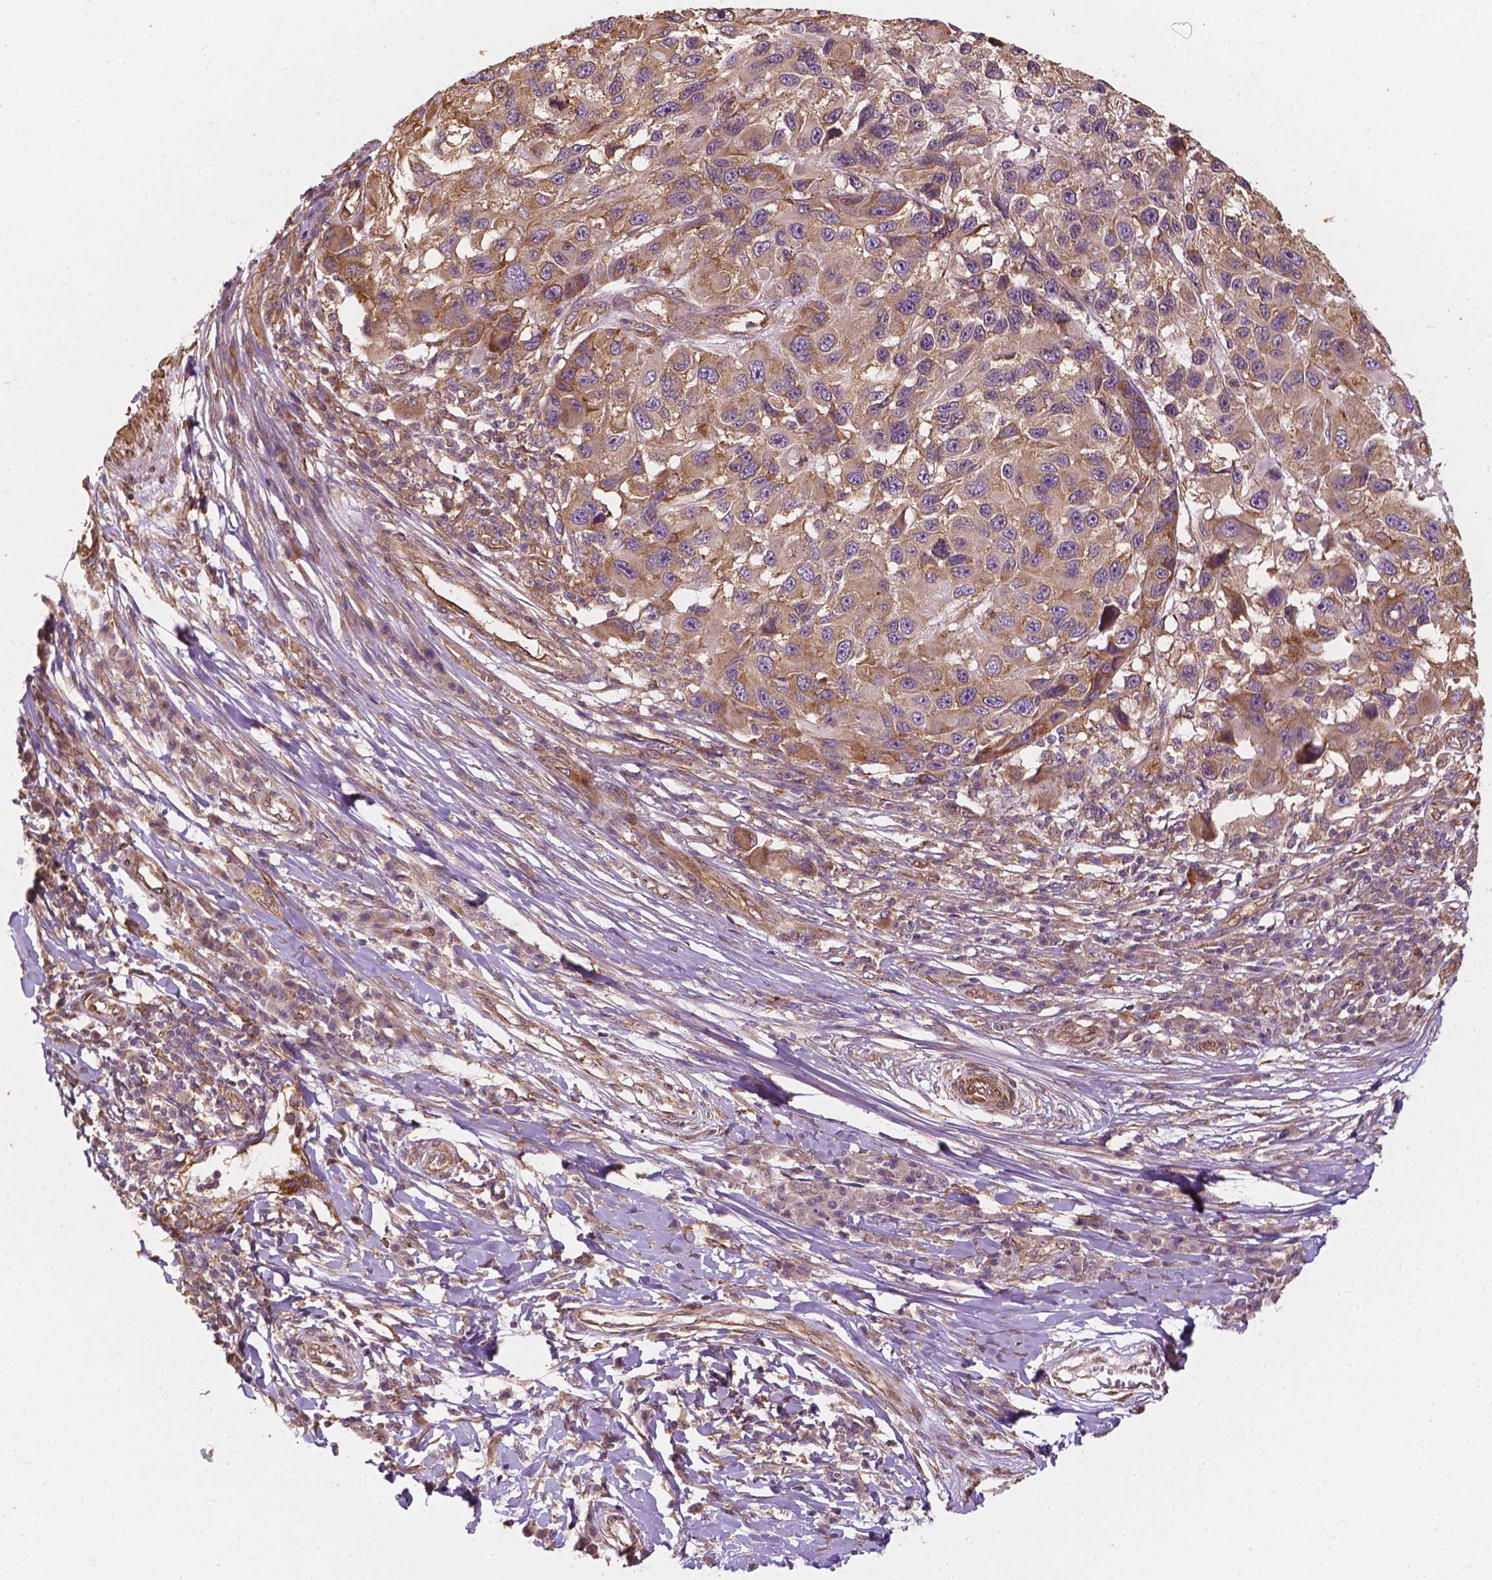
{"staining": {"intensity": "moderate", "quantity": ">75%", "location": "cytoplasmic/membranous"}, "tissue": "melanoma", "cell_type": "Tumor cells", "image_type": "cancer", "snomed": [{"axis": "morphology", "description": "Malignant melanoma, NOS"}, {"axis": "topography", "description": "Skin"}], "caption": "Melanoma stained for a protein (brown) exhibits moderate cytoplasmic/membranous positive positivity in about >75% of tumor cells.", "gene": "G3BP1", "patient": {"sex": "male", "age": 53}}